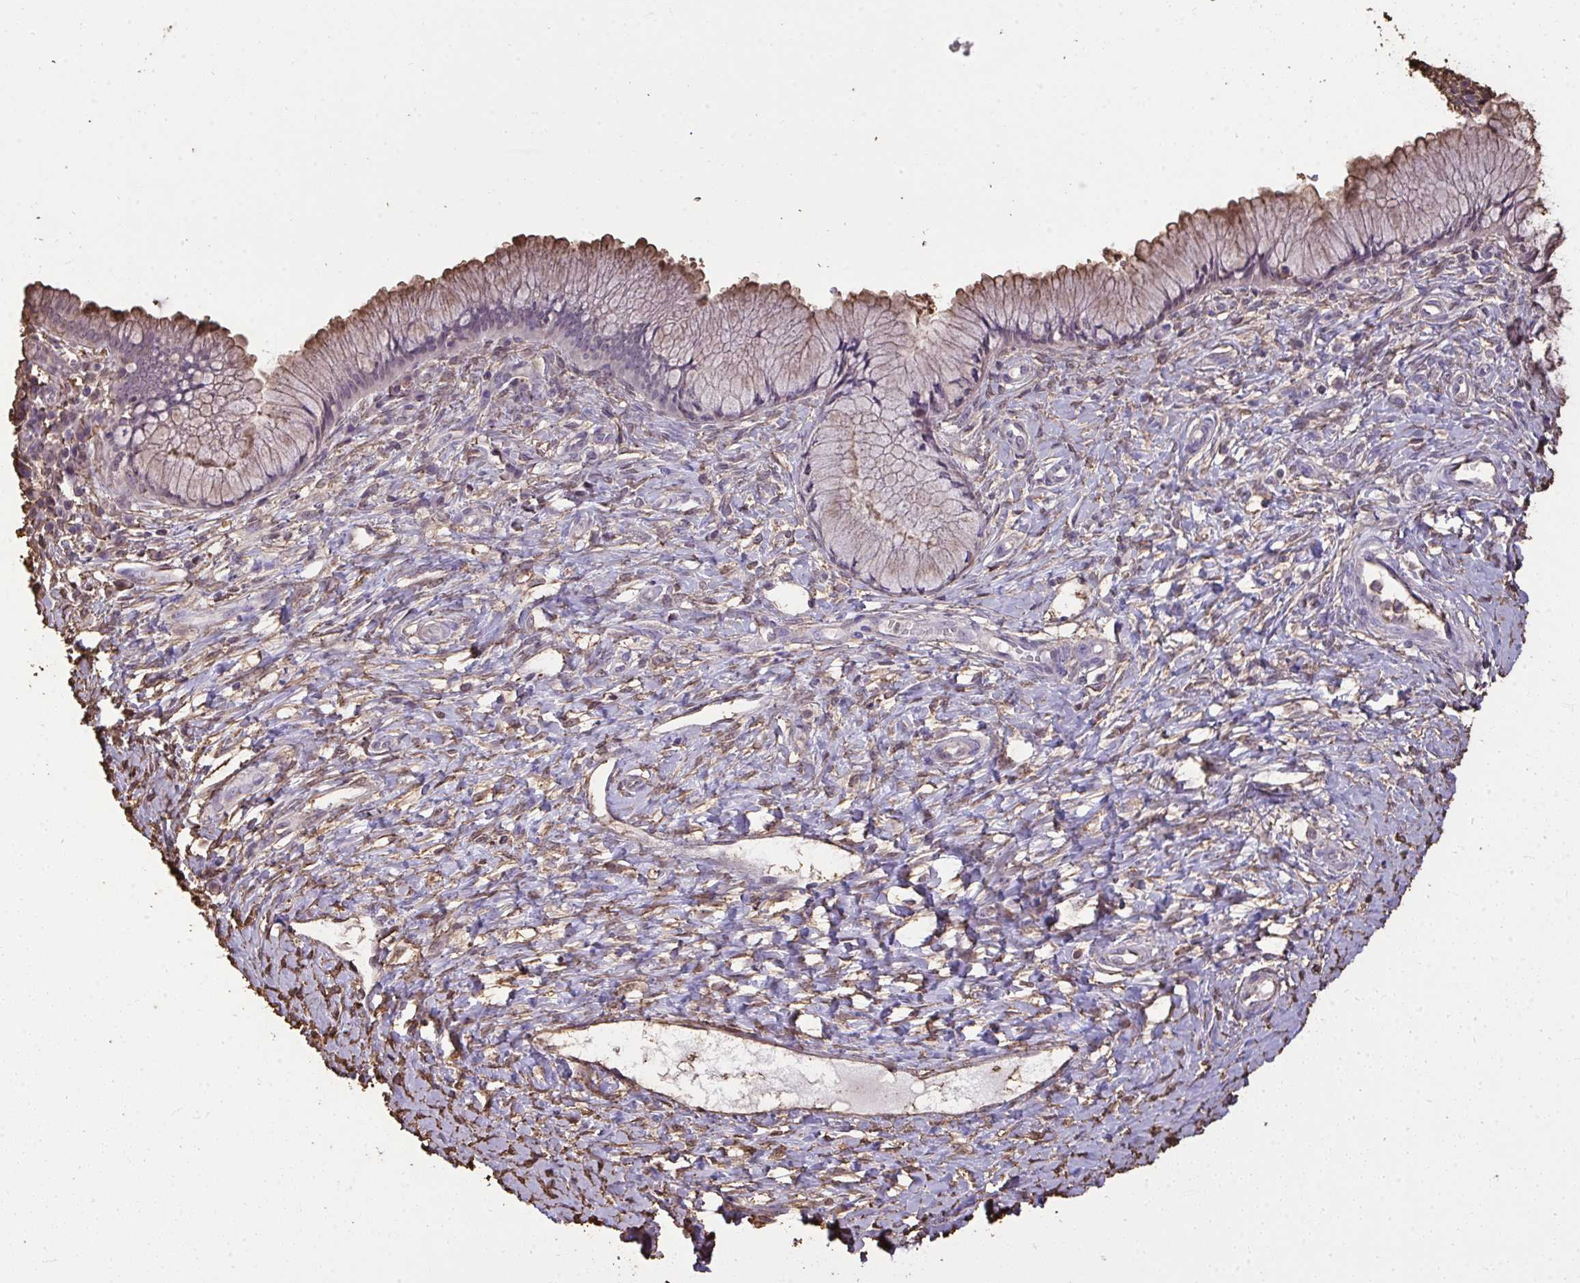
{"staining": {"intensity": "weak", "quantity": "25%-75%", "location": "cytoplasmic/membranous"}, "tissue": "cervix", "cell_type": "Glandular cells", "image_type": "normal", "snomed": [{"axis": "morphology", "description": "Normal tissue, NOS"}, {"axis": "topography", "description": "Cervix"}], "caption": "This micrograph reveals immunohistochemistry (IHC) staining of normal cervix, with low weak cytoplasmic/membranous staining in approximately 25%-75% of glandular cells.", "gene": "ANXA5", "patient": {"sex": "female", "age": 37}}